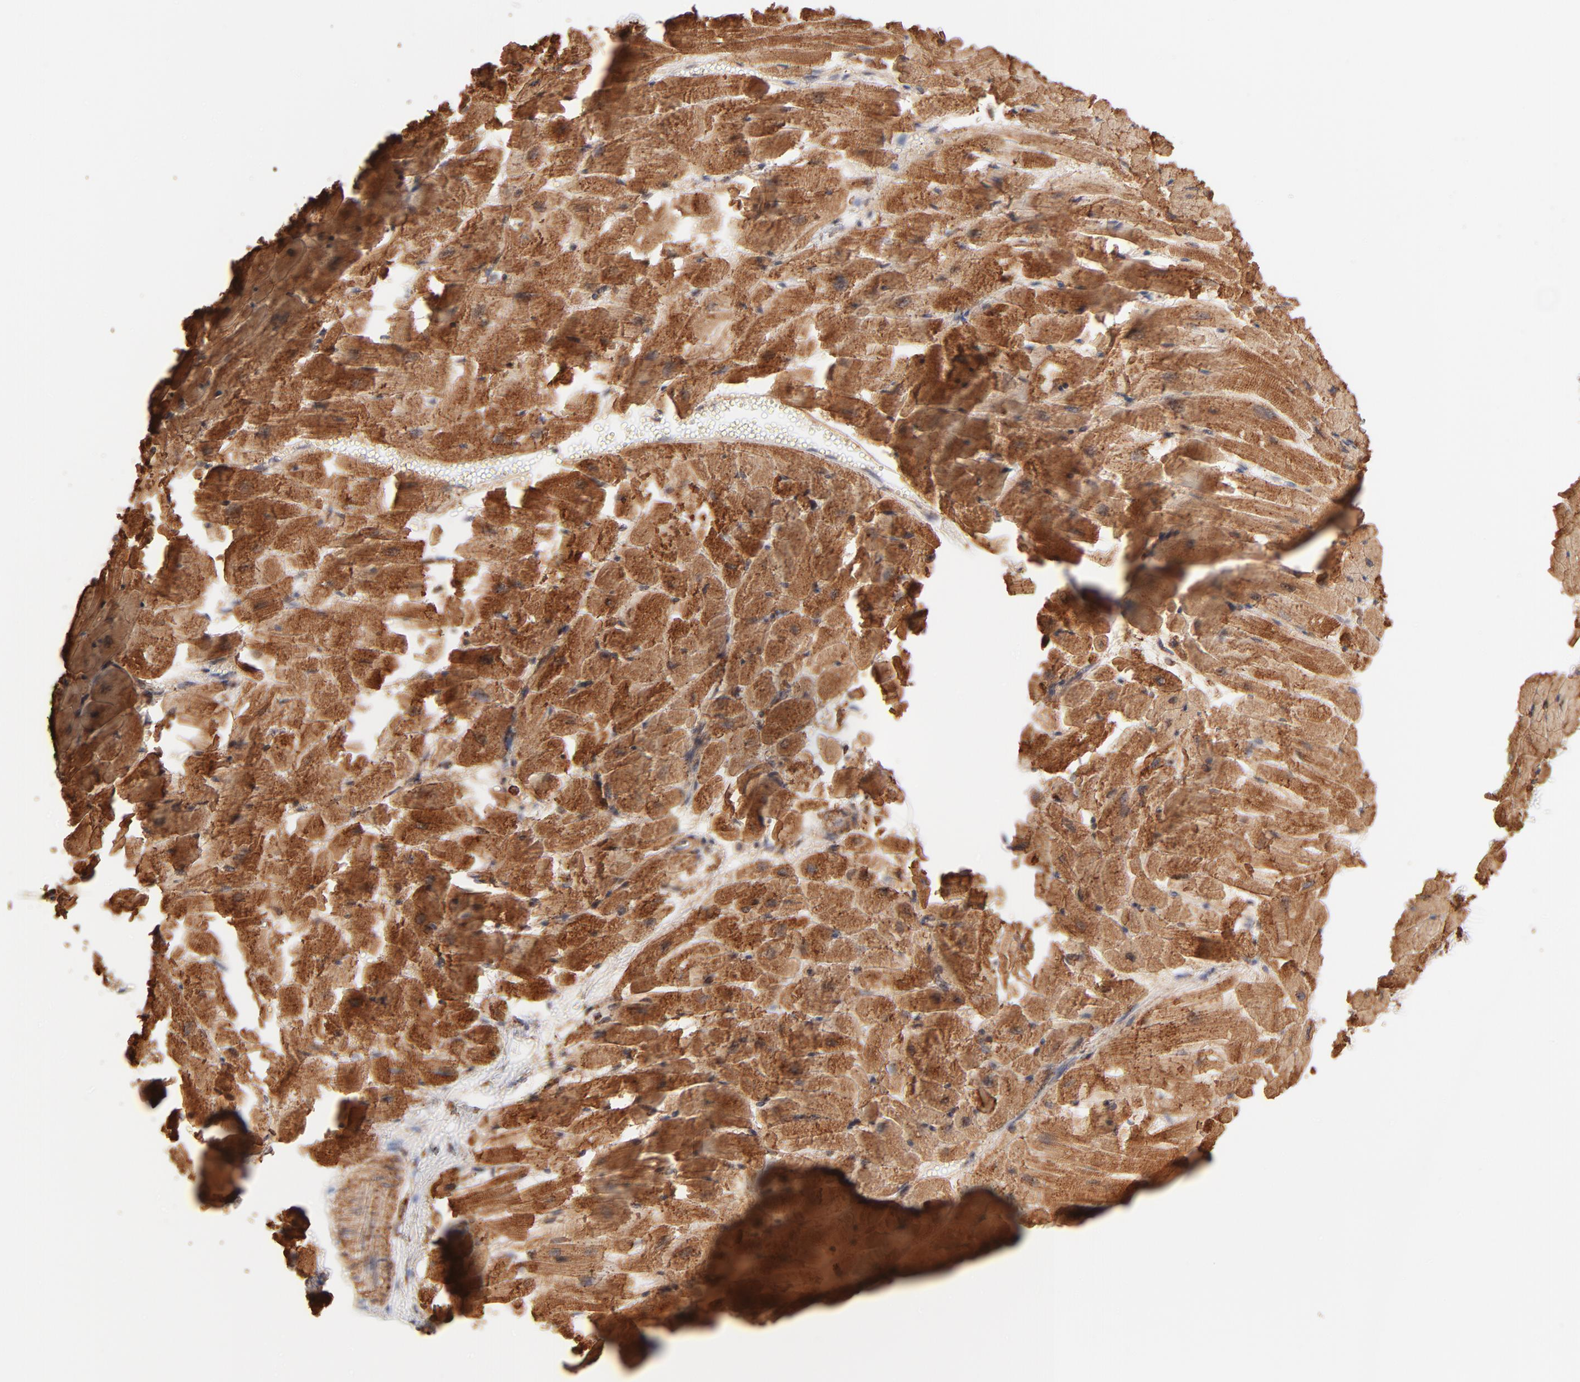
{"staining": {"intensity": "strong", "quantity": ">75%", "location": "cytoplasmic/membranous"}, "tissue": "heart muscle", "cell_type": "Cardiomyocytes", "image_type": "normal", "snomed": [{"axis": "morphology", "description": "Normal tissue, NOS"}, {"axis": "topography", "description": "Heart"}], "caption": "Brown immunohistochemical staining in benign human heart muscle shows strong cytoplasmic/membranous staining in approximately >75% of cardiomyocytes. Nuclei are stained in blue.", "gene": "CSPG4", "patient": {"sex": "female", "age": 19}}